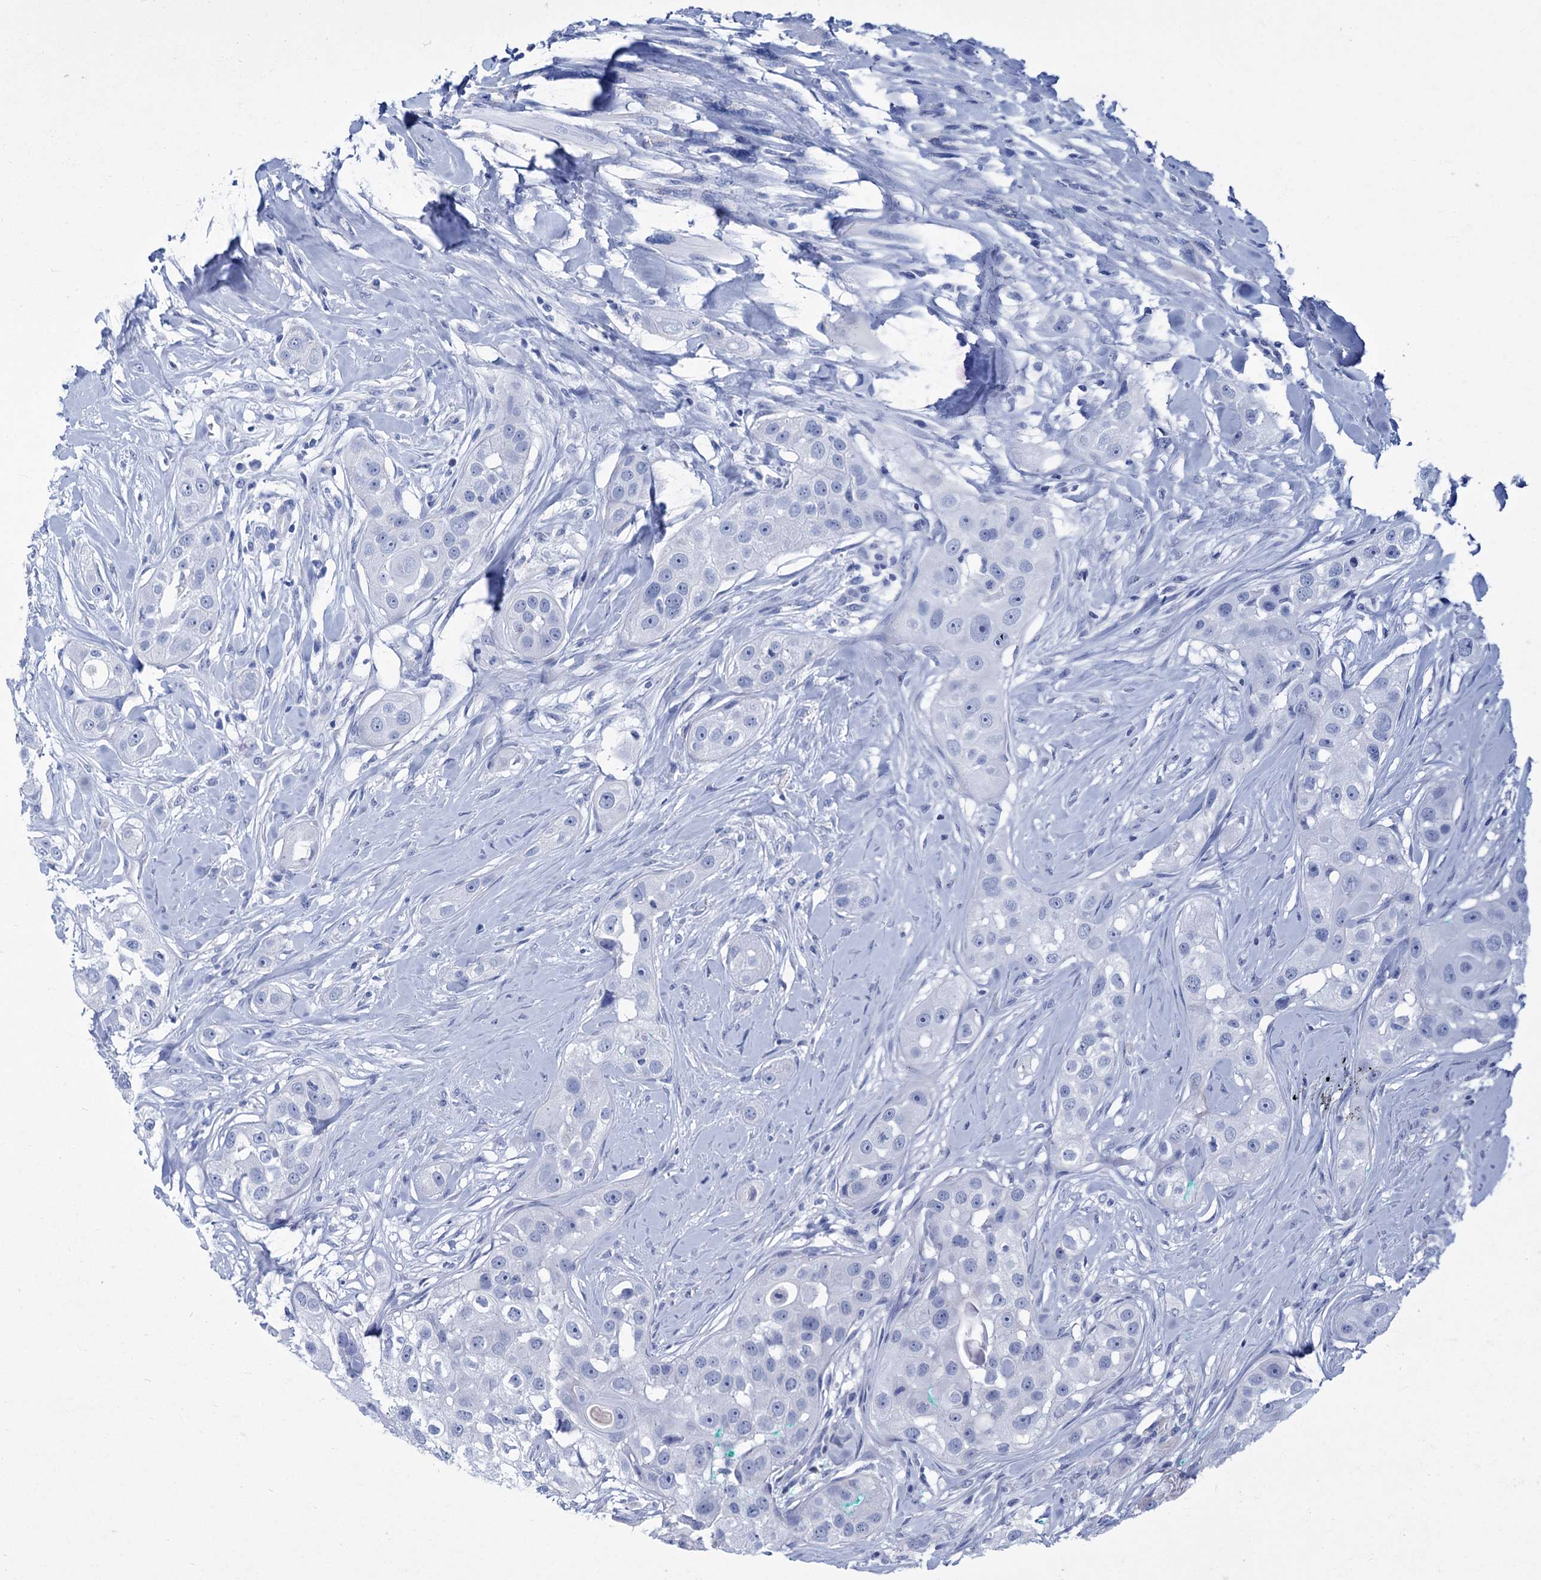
{"staining": {"intensity": "negative", "quantity": "none", "location": "none"}, "tissue": "head and neck cancer", "cell_type": "Tumor cells", "image_type": "cancer", "snomed": [{"axis": "morphology", "description": "Normal tissue, NOS"}, {"axis": "morphology", "description": "Squamous cell carcinoma, NOS"}, {"axis": "topography", "description": "Skeletal muscle"}, {"axis": "topography", "description": "Head-Neck"}], "caption": "Photomicrograph shows no significant protein staining in tumor cells of head and neck squamous cell carcinoma. (Brightfield microscopy of DAB (3,3'-diaminobenzidine) immunohistochemistry (IHC) at high magnification).", "gene": "HES2", "patient": {"sex": "male", "age": 51}}